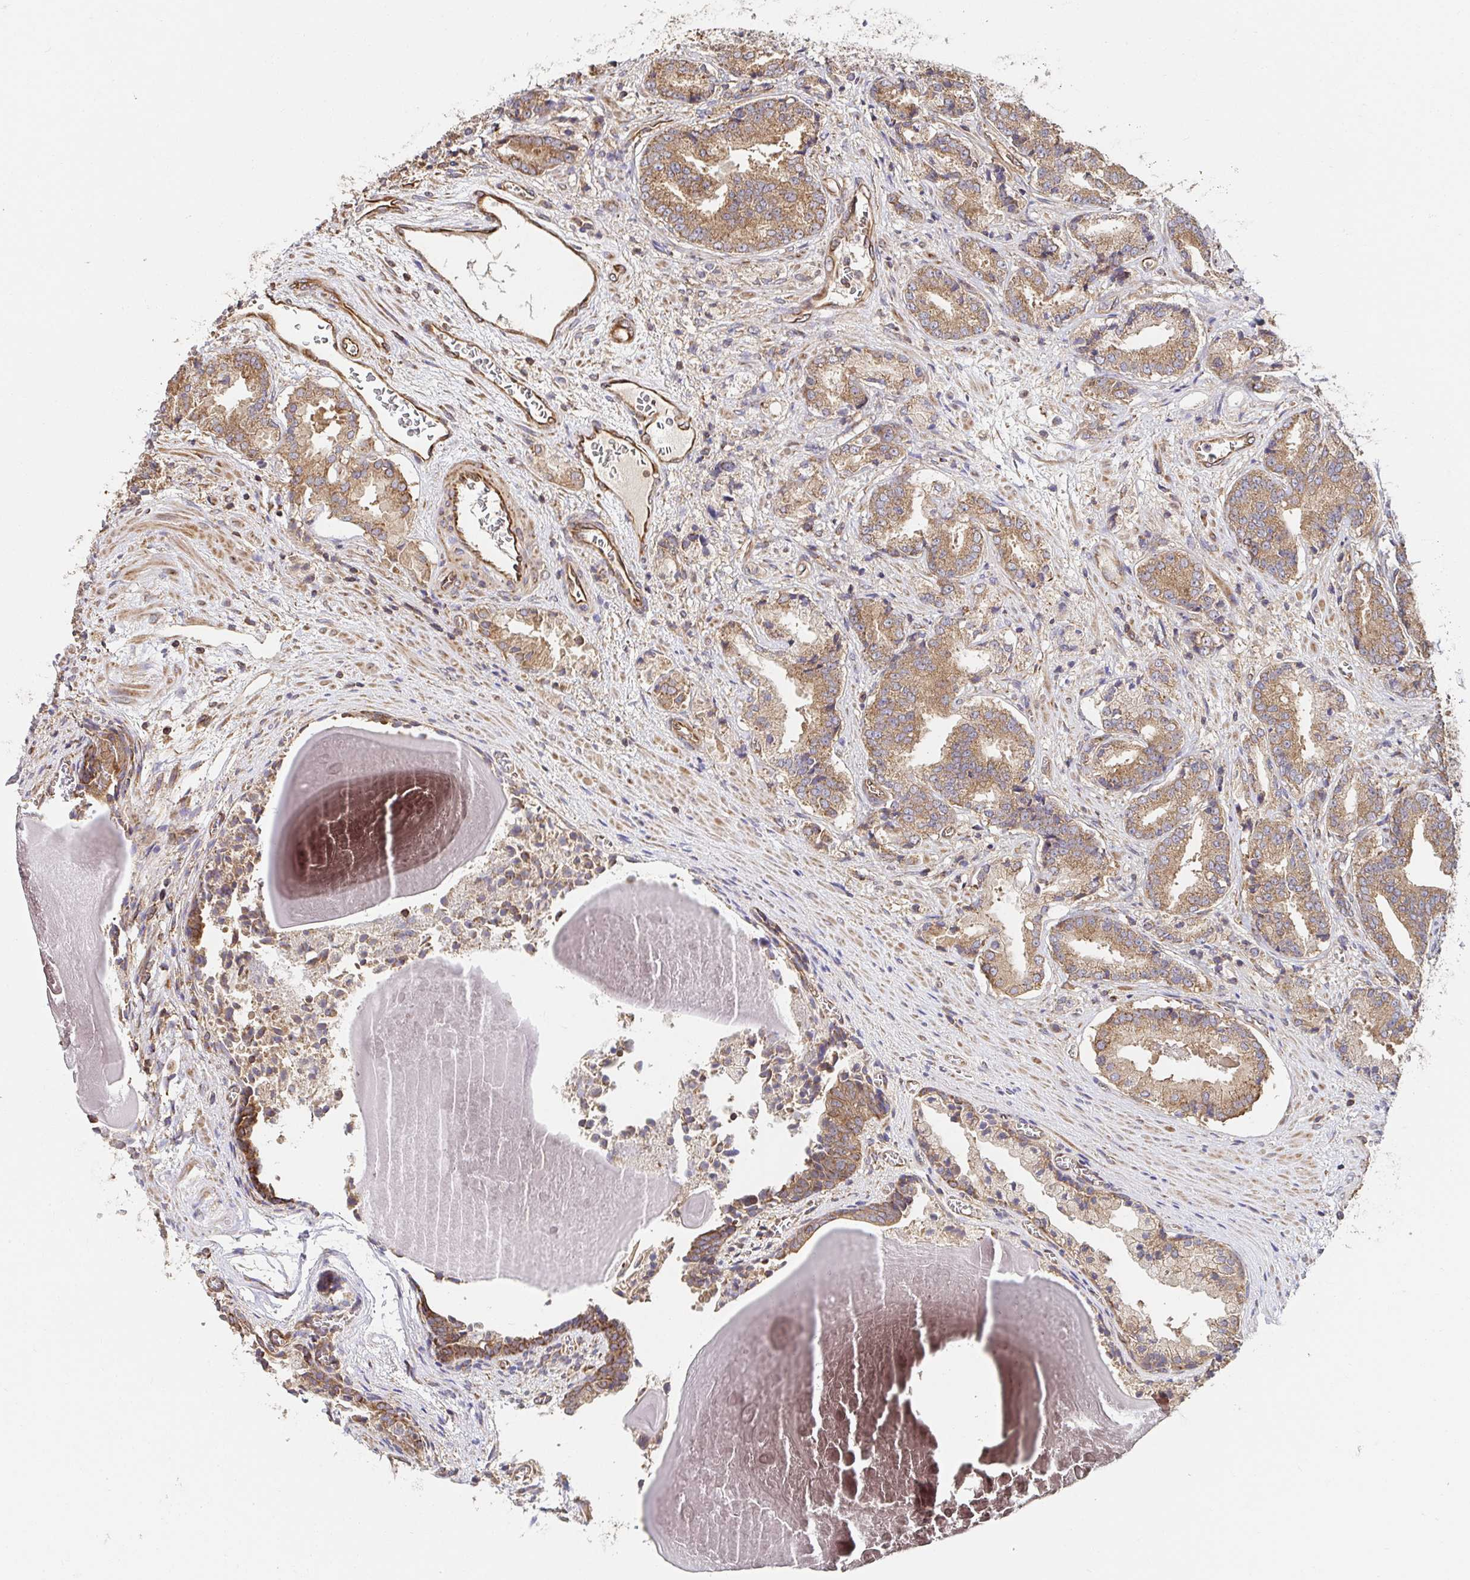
{"staining": {"intensity": "moderate", "quantity": ">75%", "location": "cytoplasmic/membranous"}, "tissue": "prostate cancer", "cell_type": "Tumor cells", "image_type": "cancer", "snomed": [{"axis": "morphology", "description": "Adenocarcinoma, High grade"}, {"axis": "topography", "description": "Prostate and seminal vesicle, NOS"}], "caption": "Prostate adenocarcinoma (high-grade) stained with a protein marker shows moderate staining in tumor cells.", "gene": "APBB1", "patient": {"sex": "male", "age": 61}}